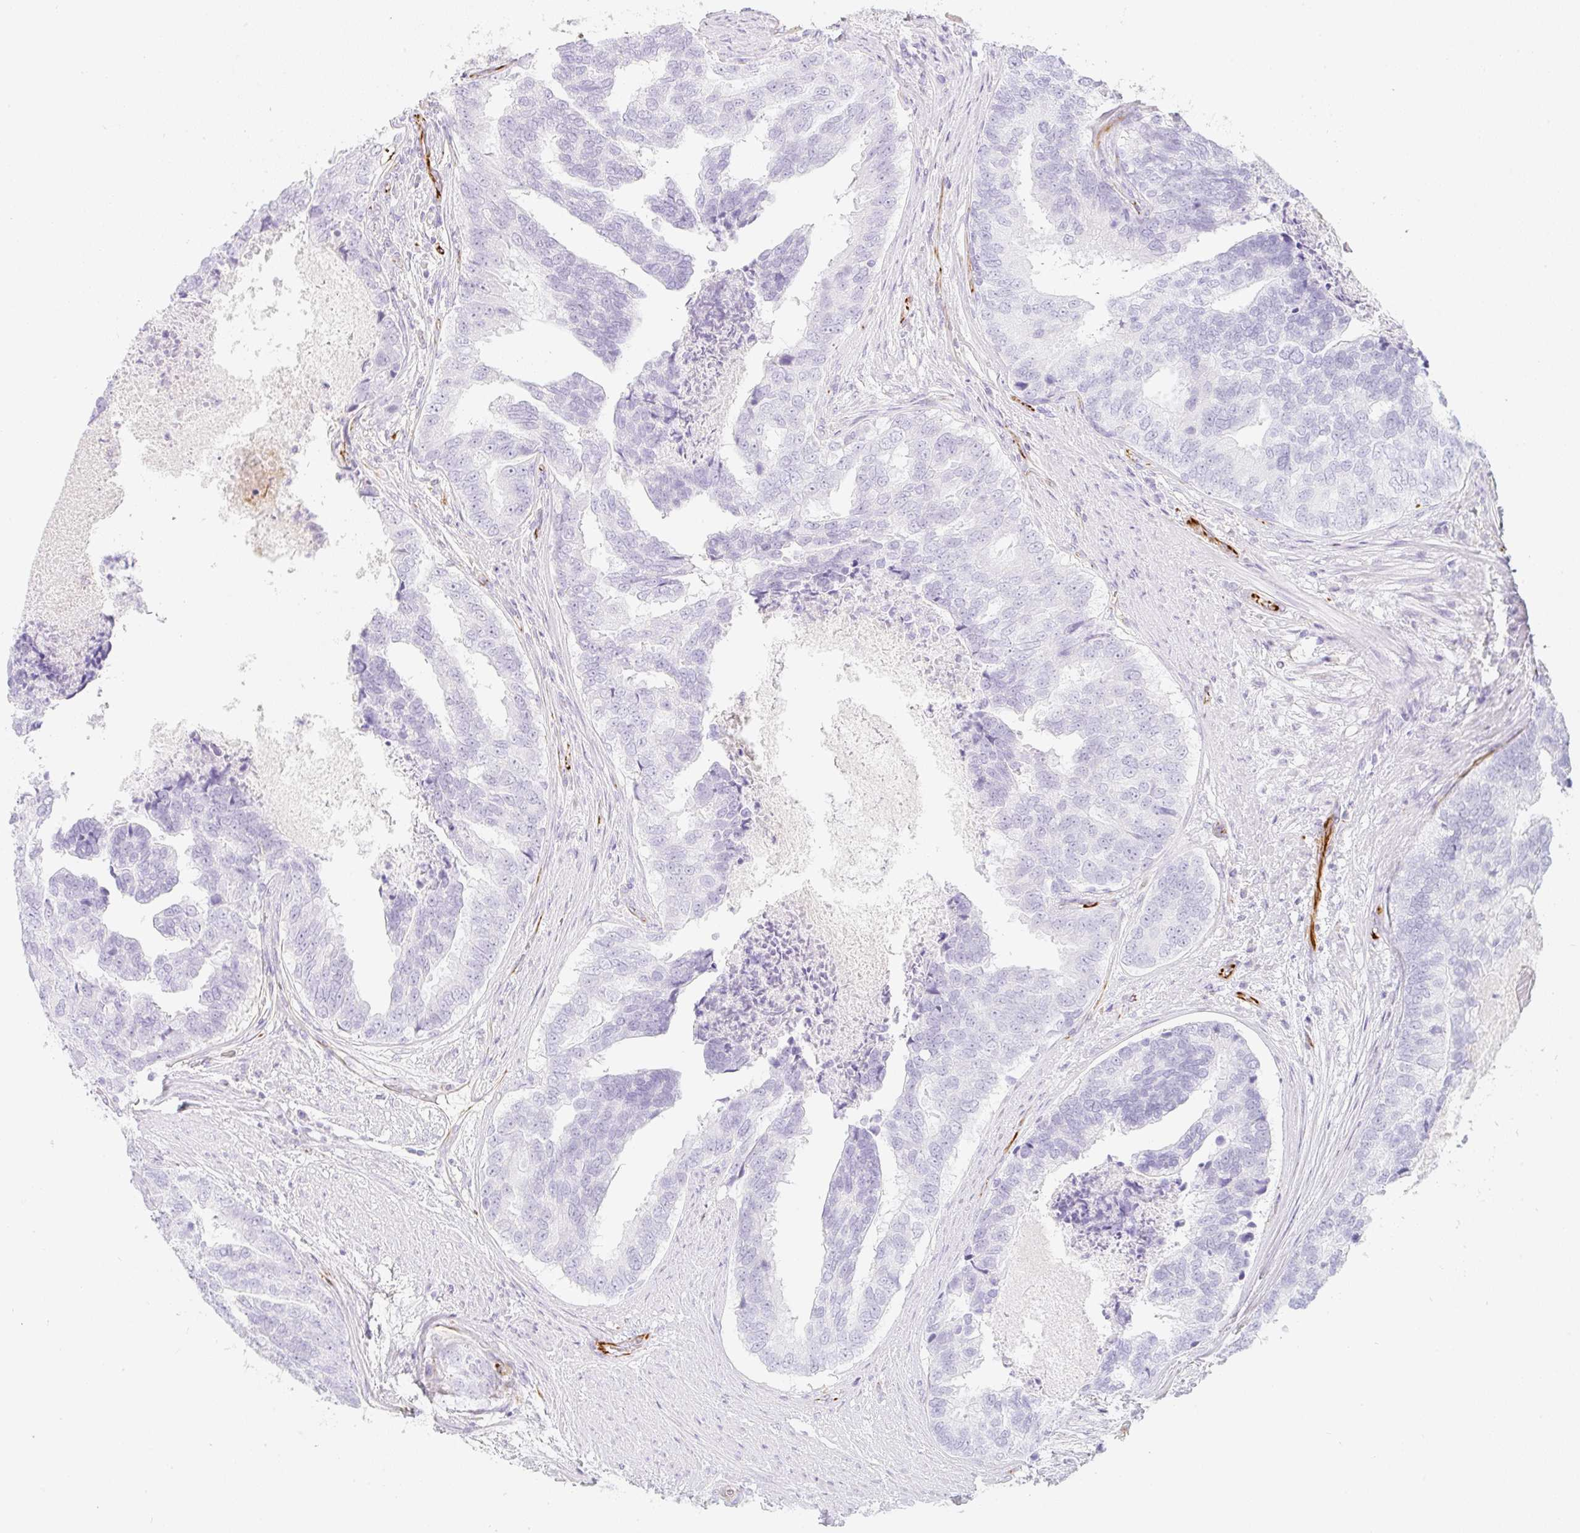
{"staining": {"intensity": "negative", "quantity": "none", "location": "none"}, "tissue": "prostate cancer", "cell_type": "Tumor cells", "image_type": "cancer", "snomed": [{"axis": "morphology", "description": "Adenocarcinoma, High grade"}, {"axis": "topography", "description": "Prostate"}], "caption": "DAB immunohistochemical staining of adenocarcinoma (high-grade) (prostate) shows no significant staining in tumor cells.", "gene": "ZNF689", "patient": {"sex": "male", "age": 68}}